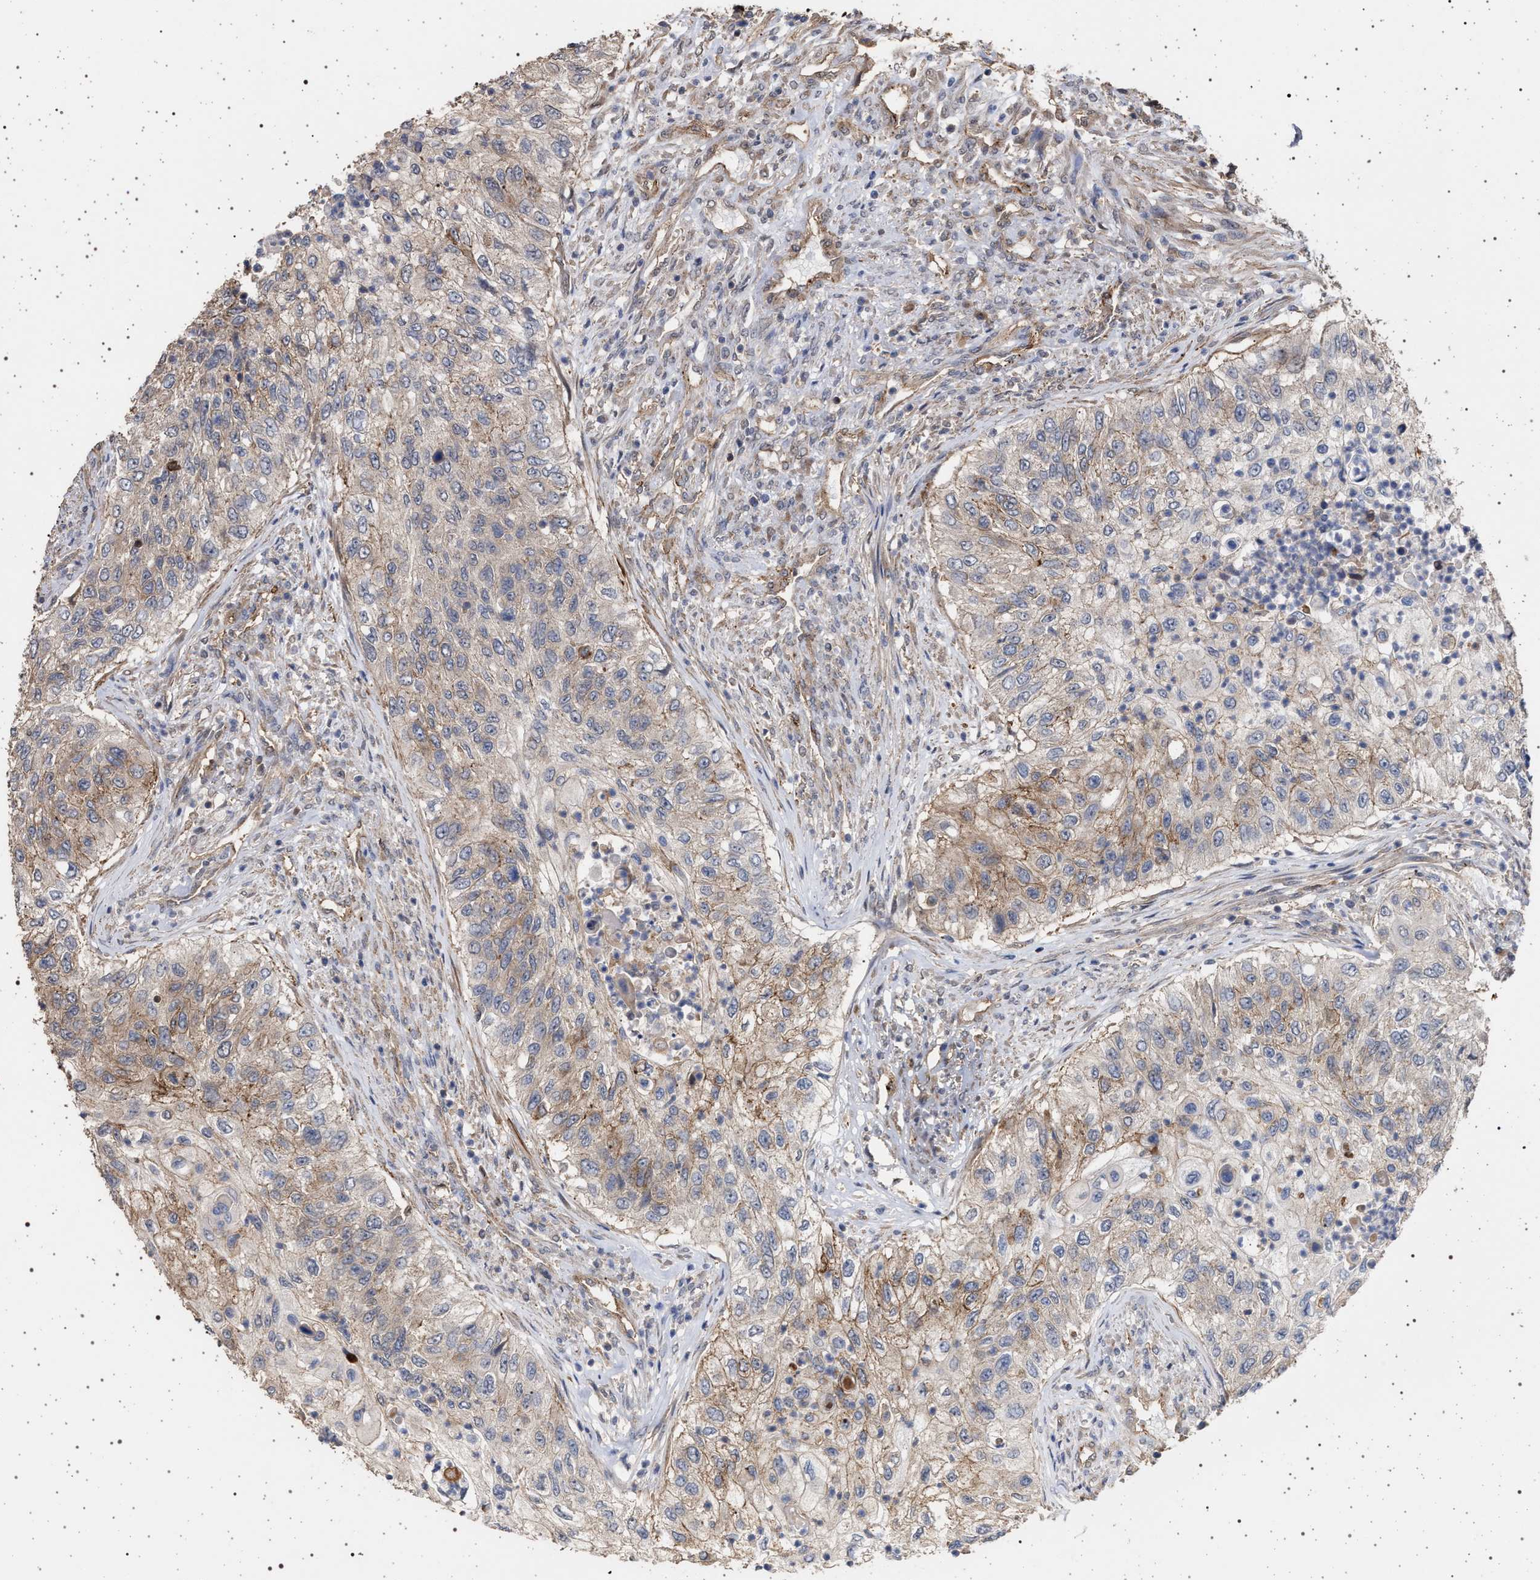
{"staining": {"intensity": "weak", "quantity": "25%-75%", "location": "cytoplasmic/membranous"}, "tissue": "urothelial cancer", "cell_type": "Tumor cells", "image_type": "cancer", "snomed": [{"axis": "morphology", "description": "Urothelial carcinoma, High grade"}, {"axis": "topography", "description": "Urinary bladder"}], "caption": "Protein staining of urothelial cancer tissue exhibits weak cytoplasmic/membranous positivity in approximately 25%-75% of tumor cells.", "gene": "IFT20", "patient": {"sex": "female", "age": 60}}